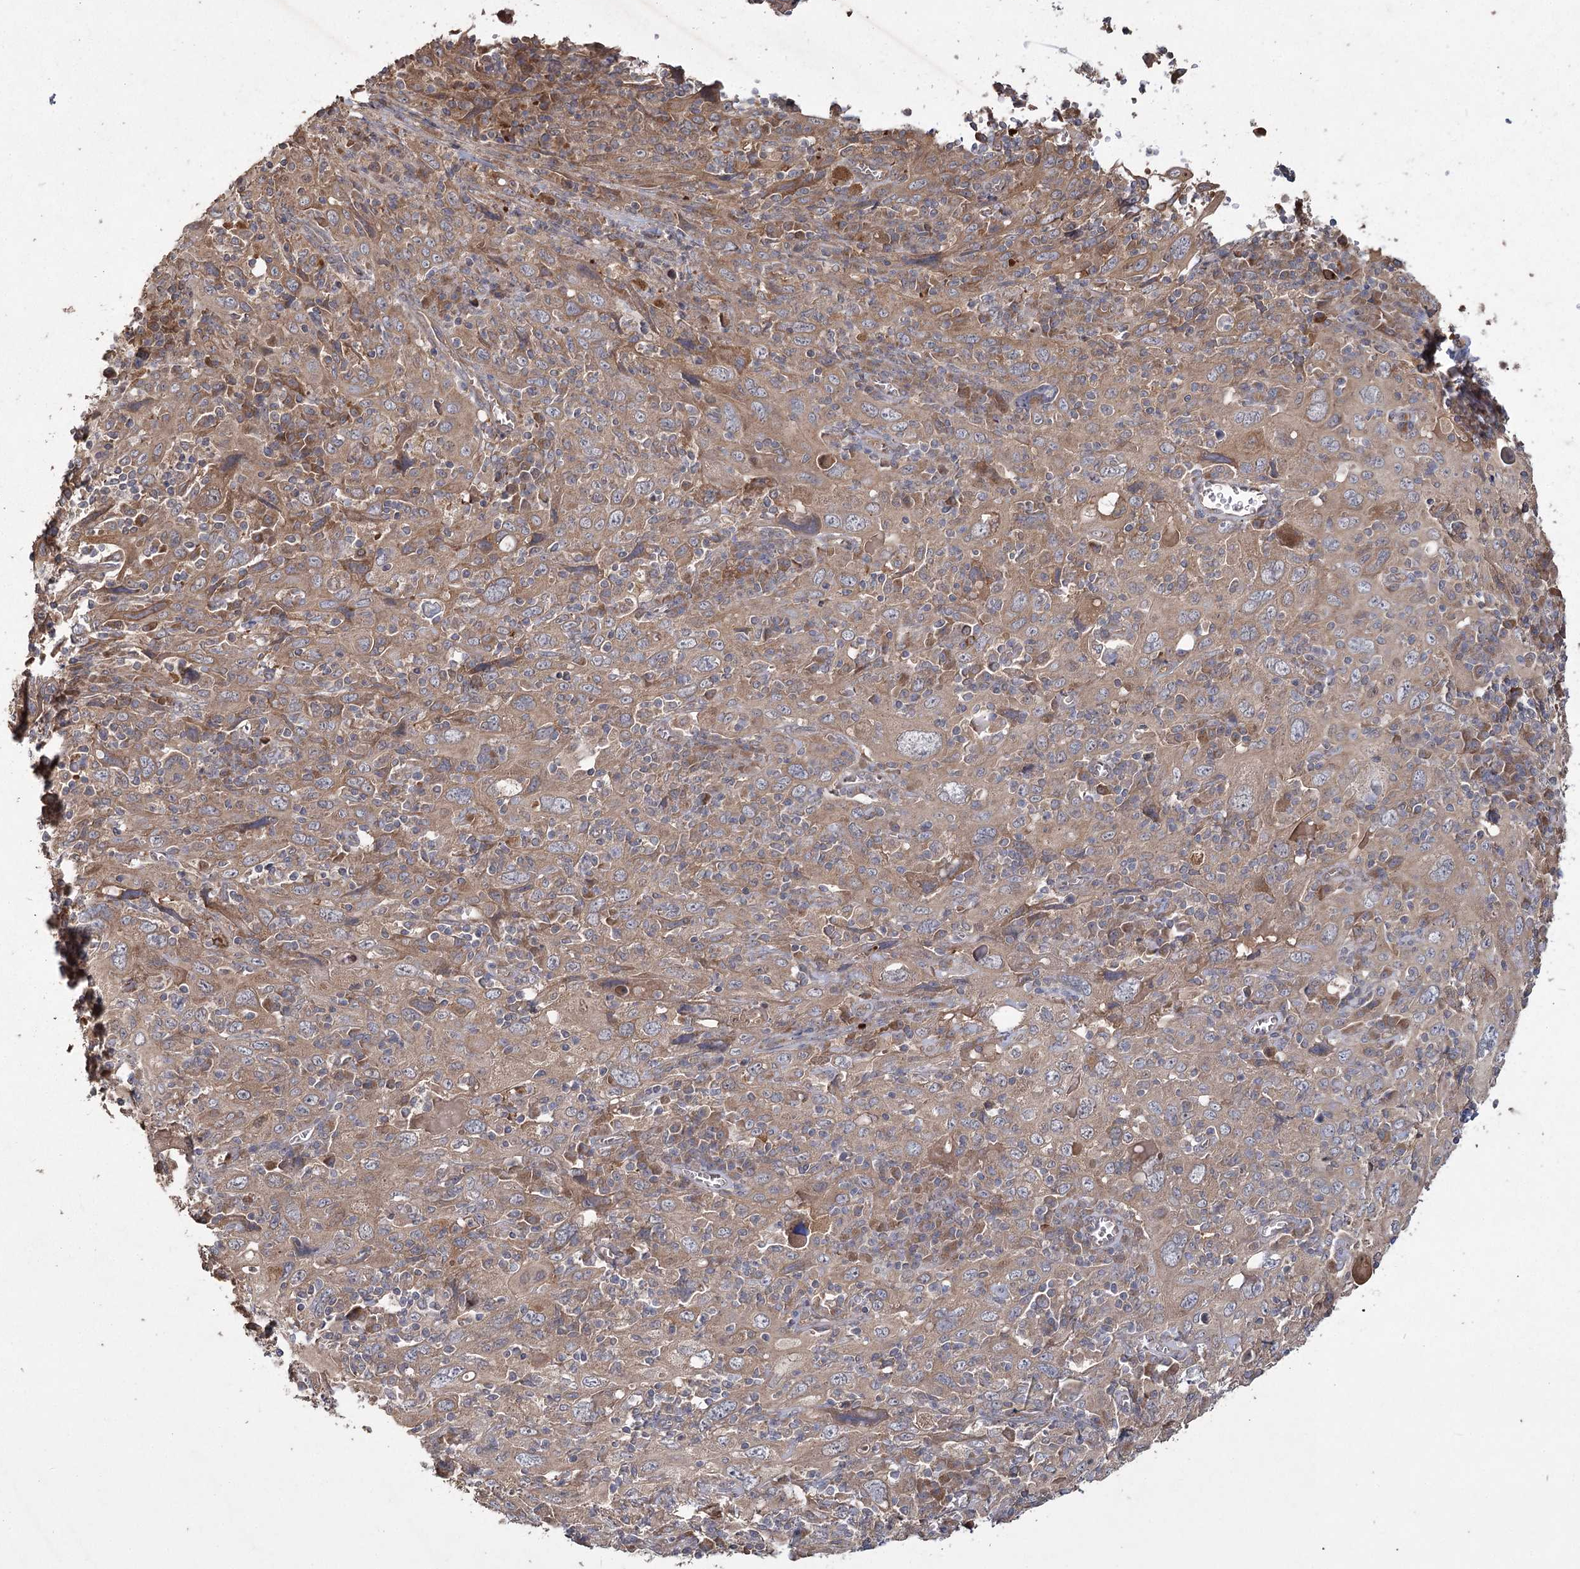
{"staining": {"intensity": "weak", "quantity": ">75%", "location": "cytoplasmic/membranous"}, "tissue": "cervical cancer", "cell_type": "Tumor cells", "image_type": "cancer", "snomed": [{"axis": "morphology", "description": "Squamous cell carcinoma, NOS"}, {"axis": "topography", "description": "Cervix"}], "caption": "A low amount of weak cytoplasmic/membranous expression is present in about >75% of tumor cells in cervical cancer (squamous cell carcinoma) tissue.", "gene": "RIN2", "patient": {"sex": "female", "age": 46}}